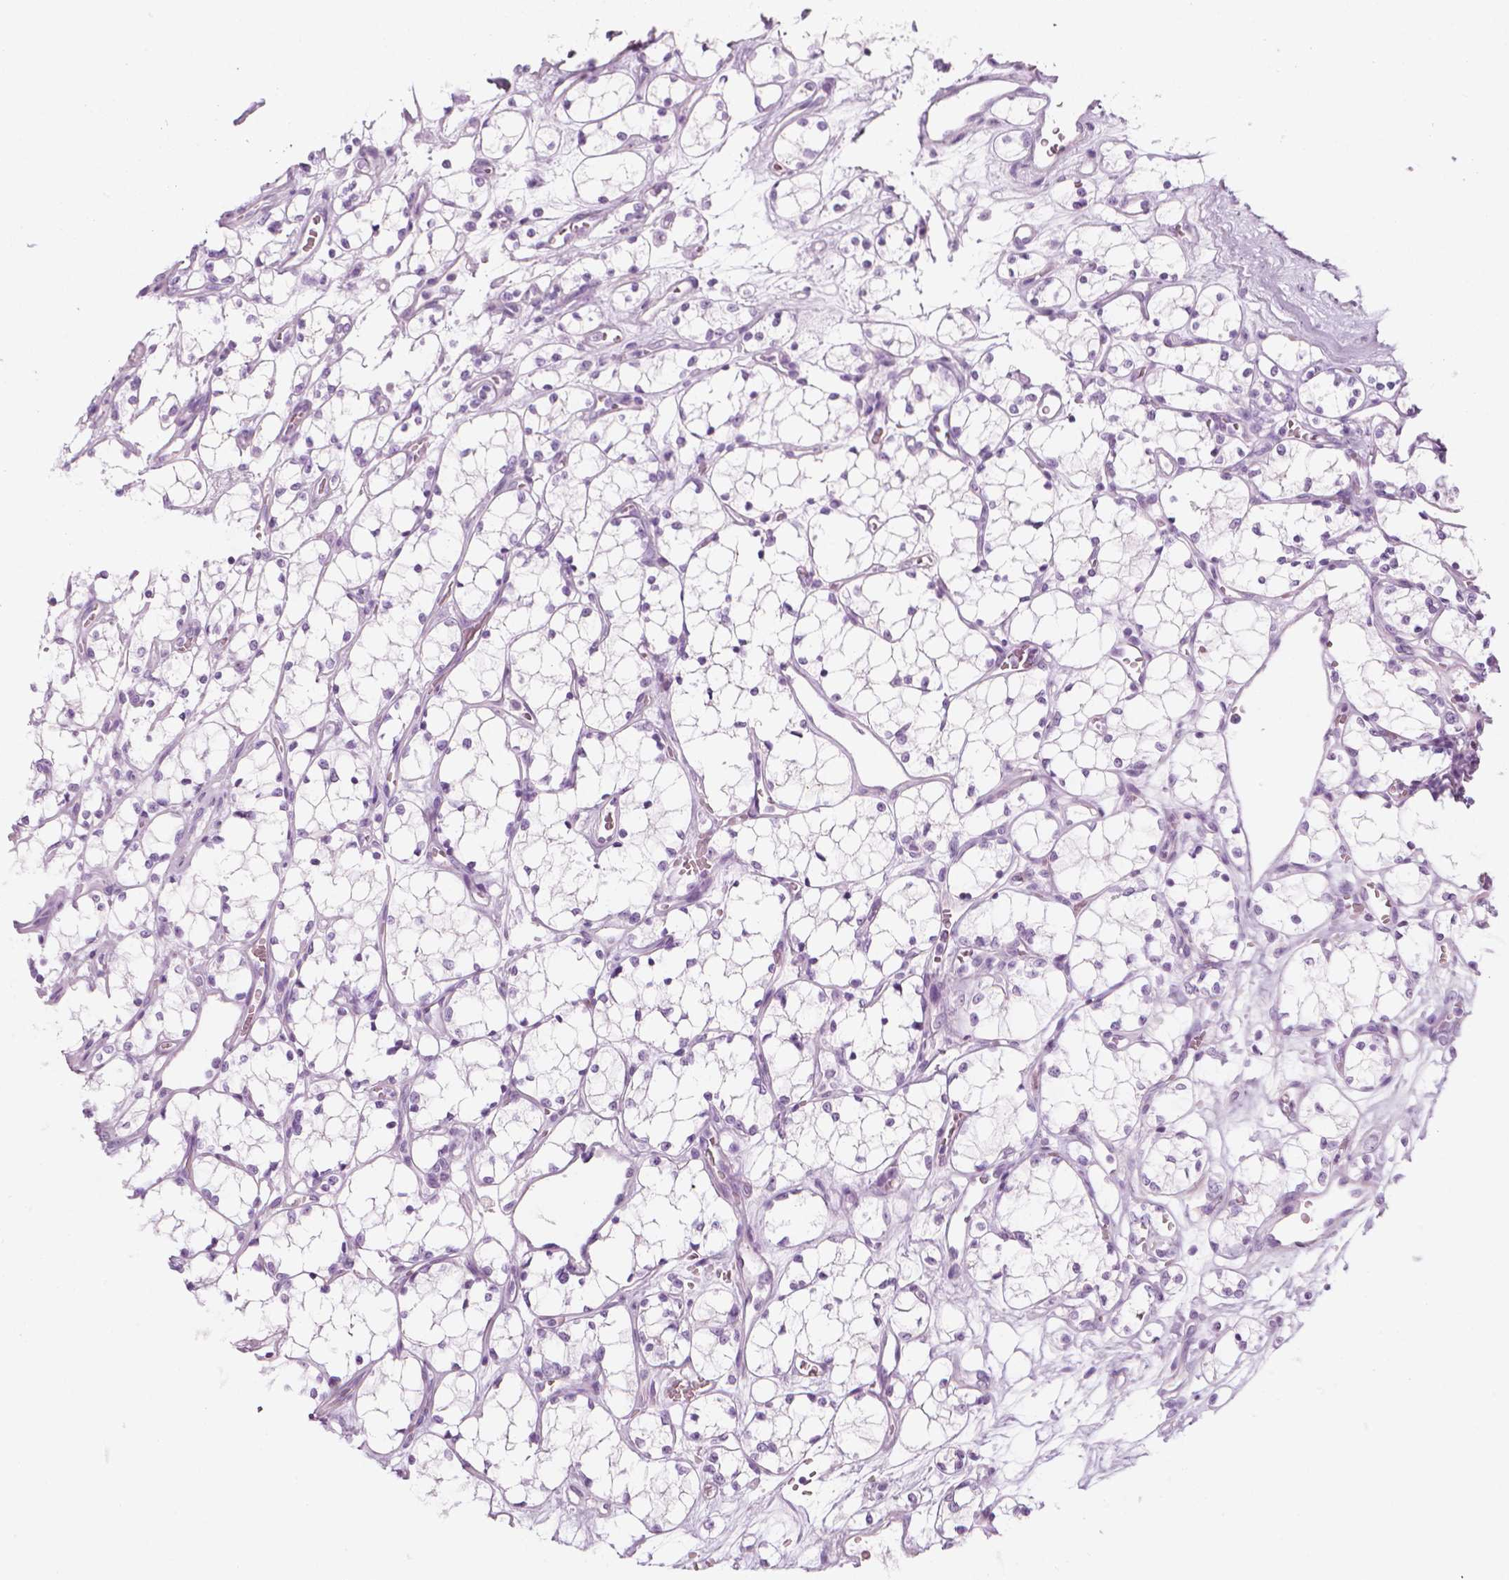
{"staining": {"intensity": "negative", "quantity": "none", "location": "none"}, "tissue": "renal cancer", "cell_type": "Tumor cells", "image_type": "cancer", "snomed": [{"axis": "morphology", "description": "Adenocarcinoma, NOS"}, {"axis": "topography", "description": "Kidney"}], "caption": "A histopathology image of renal adenocarcinoma stained for a protein displays no brown staining in tumor cells. (Stains: DAB (3,3'-diaminobenzidine) immunohistochemistry with hematoxylin counter stain, Microscopy: brightfield microscopy at high magnification).", "gene": "SCG3", "patient": {"sex": "female", "age": 69}}